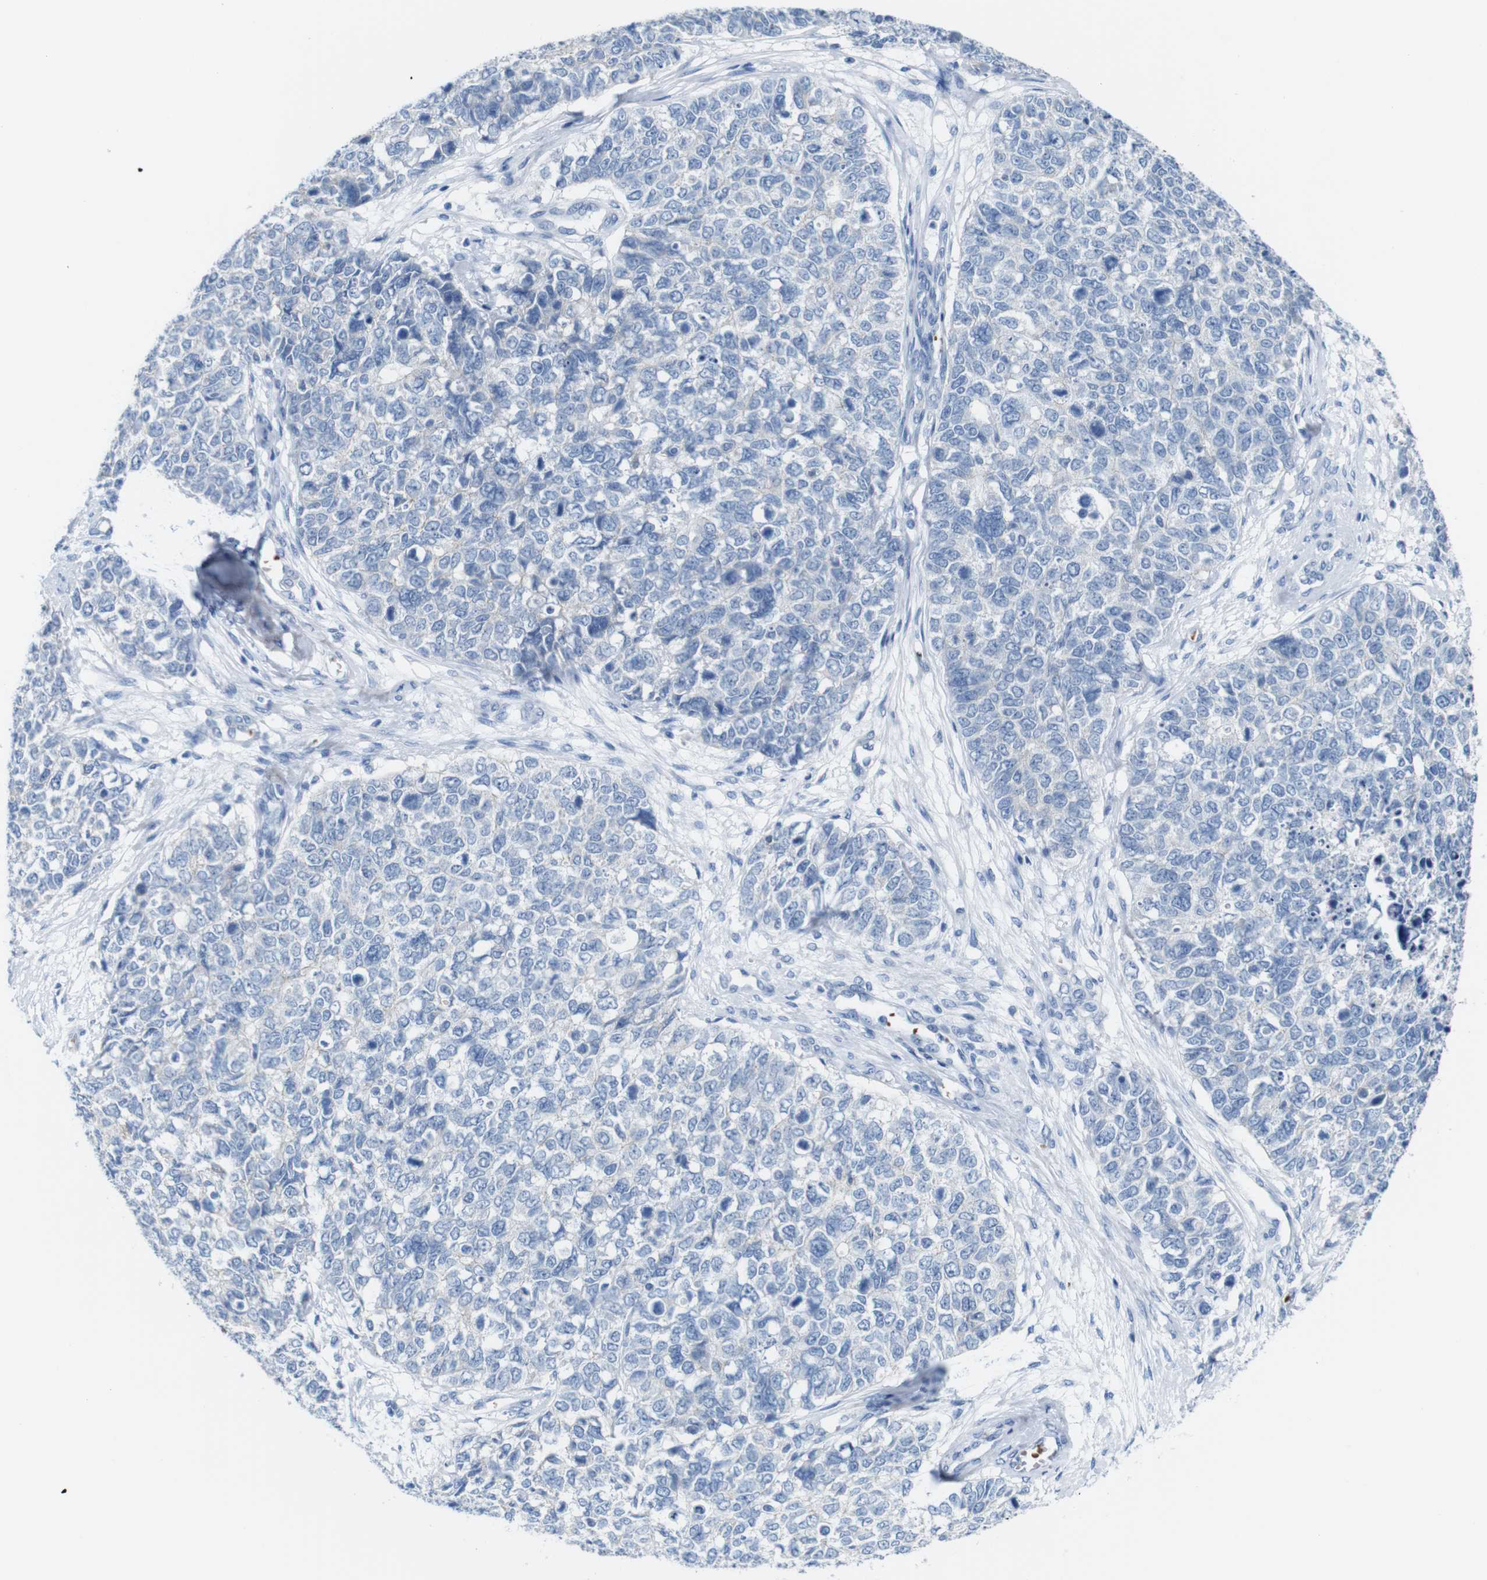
{"staining": {"intensity": "negative", "quantity": "none", "location": "none"}, "tissue": "cervical cancer", "cell_type": "Tumor cells", "image_type": "cancer", "snomed": [{"axis": "morphology", "description": "Squamous cell carcinoma, NOS"}, {"axis": "topography", "description": "Cervix"}], "caption": "An IHC photomicrograph of squamous cell carcinoma (cervical) is shown. There is no staining in tumor cells of squamous cell carcinoma (cervical).", "gene": "IGSF8", "patient": {"sex": "female", "age": 63}}